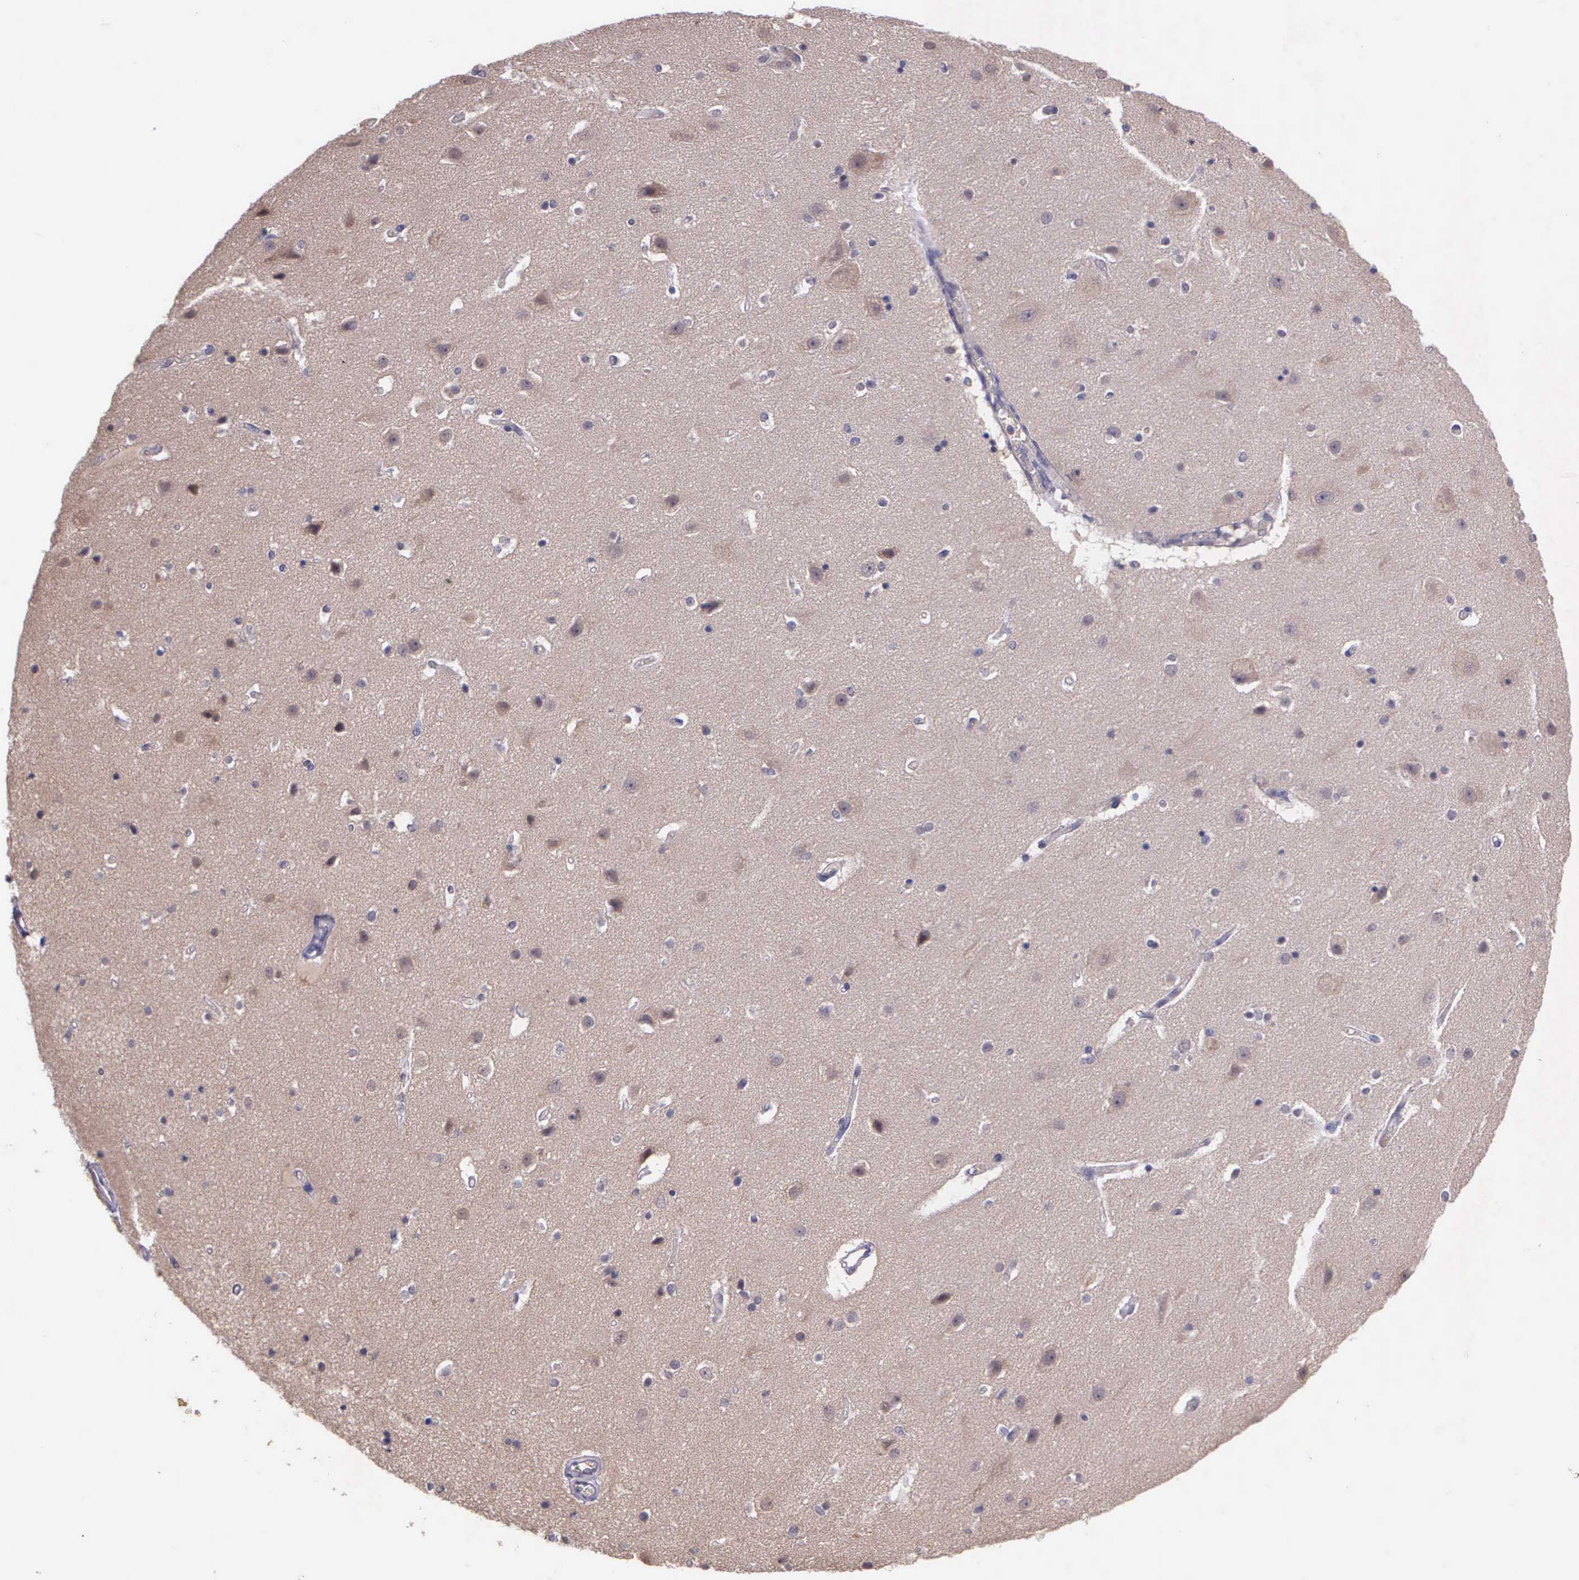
{"staining": {"intensity": "negative", "quantity": "none", "location": "none"}, "tissue": "caudate", "cell_type": "Glial cells", "image_type": "normal", "snomed": [{"axis": "morphology", "description": "Normal tissue, NOS"}, {"axis": "topography", "description": "Lateral ventricle wall"}], "caption": "Immunohistochemistry histopathology image of normal caudate: human caudate stained with DAB demonstrates no significant protein positivity in glial cells.", "gene": "IGBP1P2", "patient": {"sex": "female", "age": 54}}